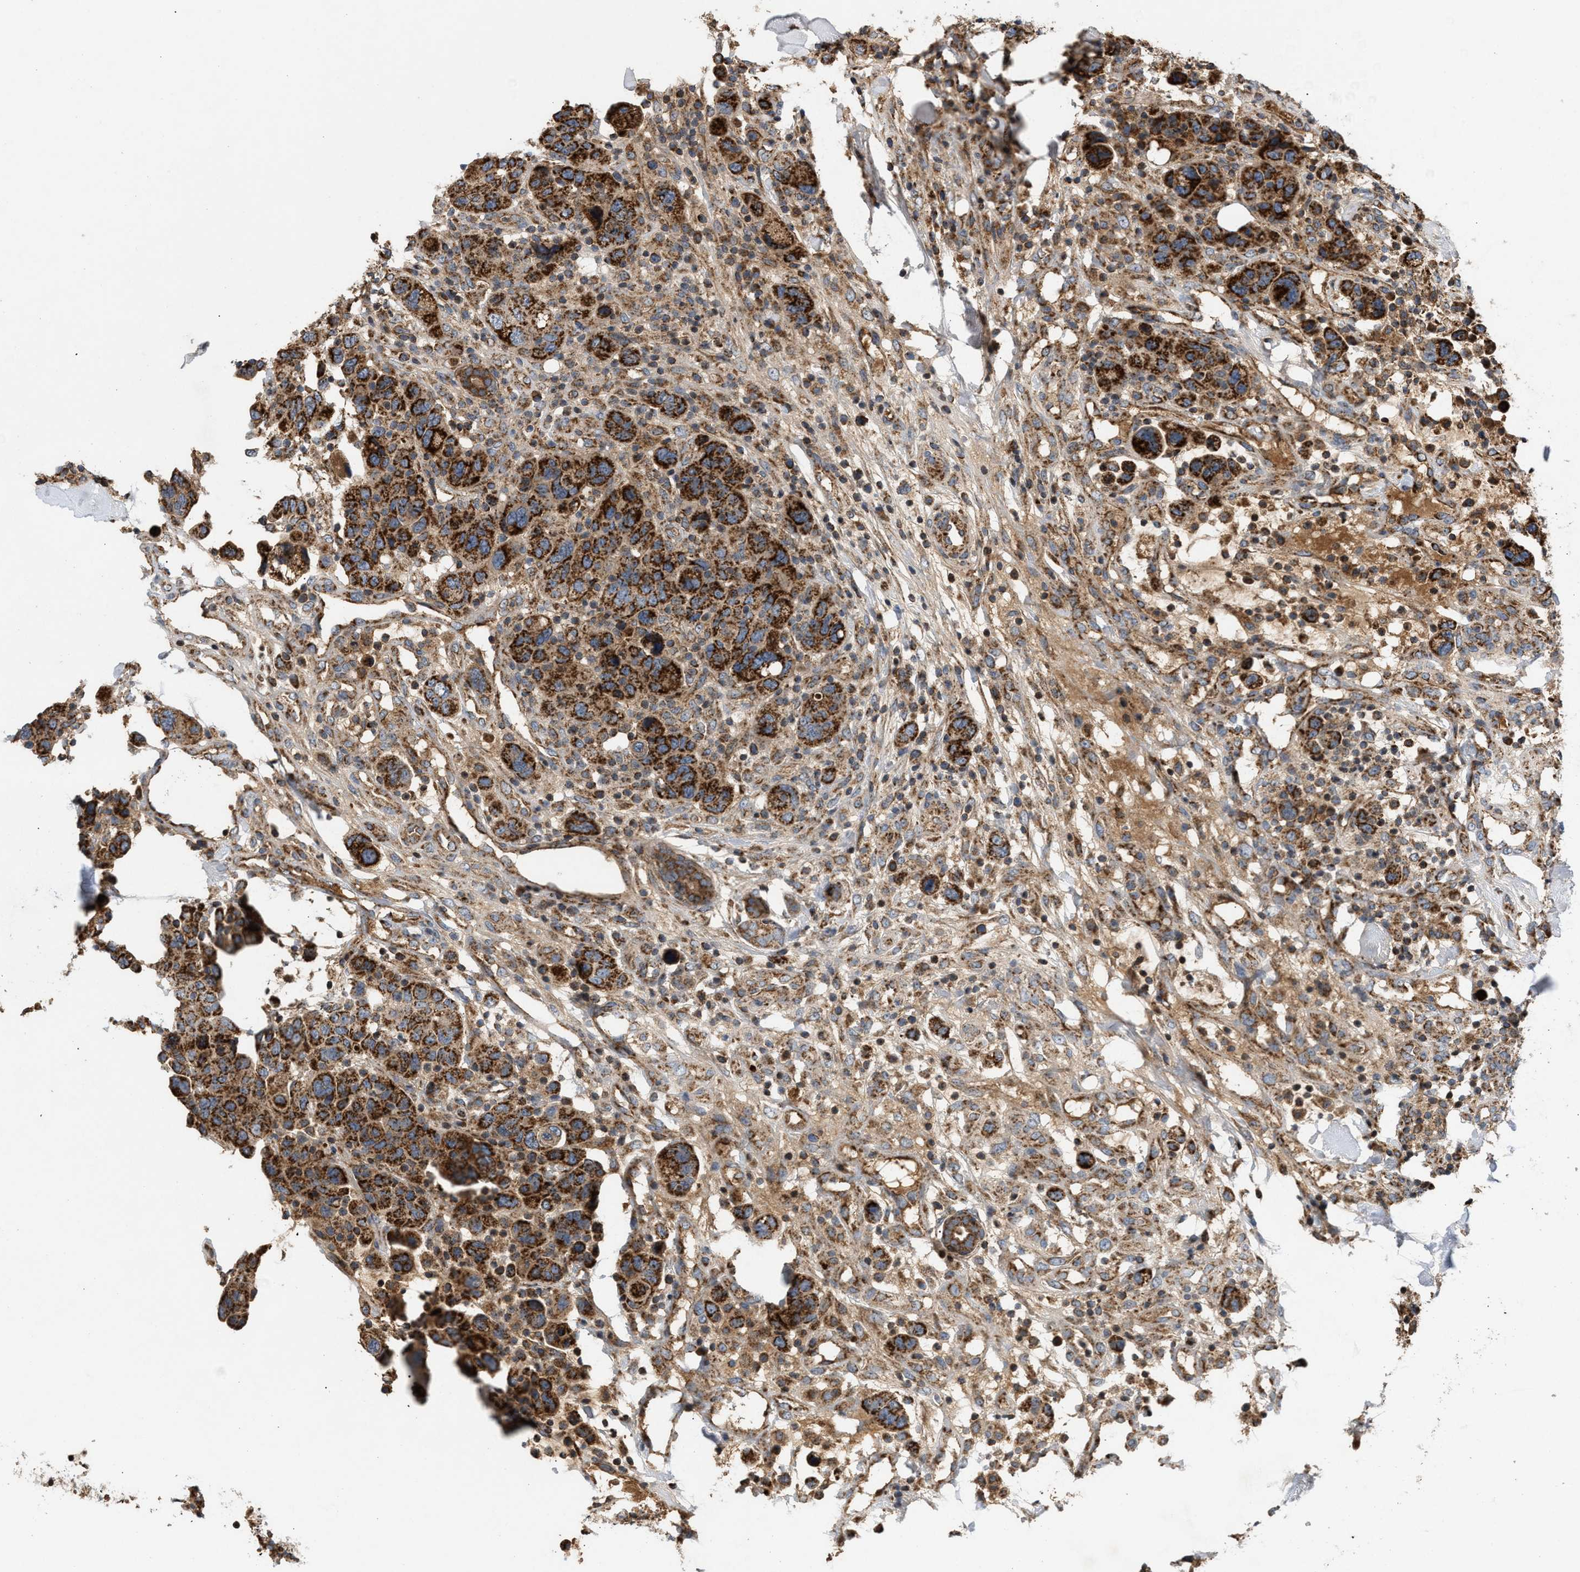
{"staining": {"intensity": "strong", "quantity": ">75%", "location": "cytoplasmic/membranous"}, "tissue": "breast cancer", "cell_type": "Tumor cells", "image_type": "cancer", "snomed": [{"axis": "morphology", "description": "Duct carcinoma"}, {"axis": "topography", "description": "Breast"}], "caption": "This photomicrograph reveals breast intraductal carcinoma stained with immunohistochemistry to label a protein in brown. The cytoplasmic/membranous of tumor cells show strong positivity for the protein. Nuclei are counter-stained blue.", "gene": "TACO1", "patient": {"sex": "female", "age": 37}}